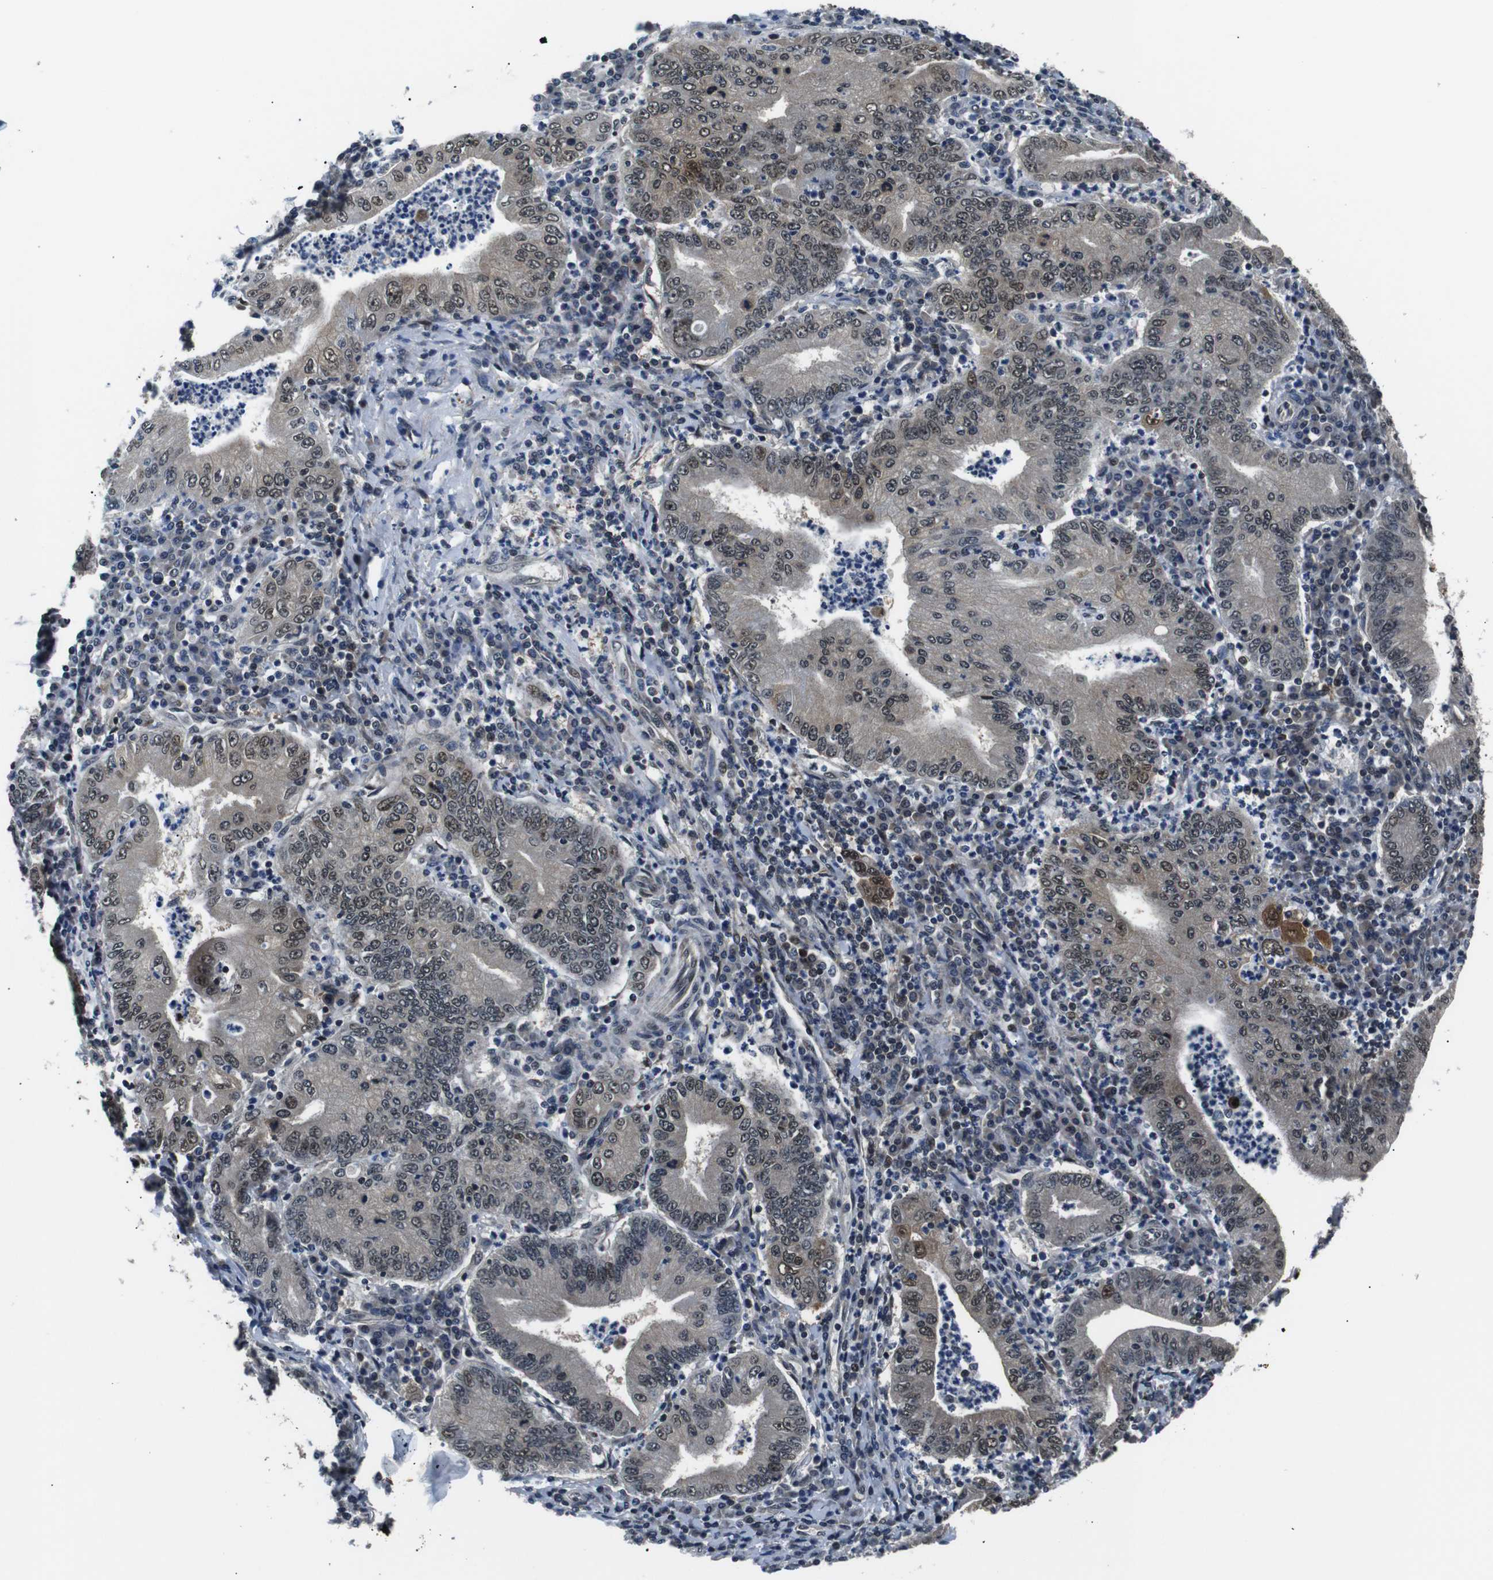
{"staining": {"intensity": "weak", "quantity": ">75%", "location": "cytoplasmic/membranous,nuclear"}, "tissue": "stomach cancer", "cell_type": "Tumor cells", "image_type": "cancer", "snomed": [{"axis": "morphology", "description": "Normal tissue, NOS"}, {"axis": "morphology", "description": "Adenocarcinoma, NOS"}, {"axis": "topography", "description": "Esophagus"}, {"axis": "topography", "description": "Stomach, upper"}, {"axis": "topography", "description": "Peripheral nerve tissue"}], "caption": "The histopathology image shows a brown stain indicating the presence of a protein in the cytoplasmic/membranous and nuclear of tumor cells in stomach adenocarcinoma.", "gene": "SKP1", "patient": {"sex": "male", "age": 62}}